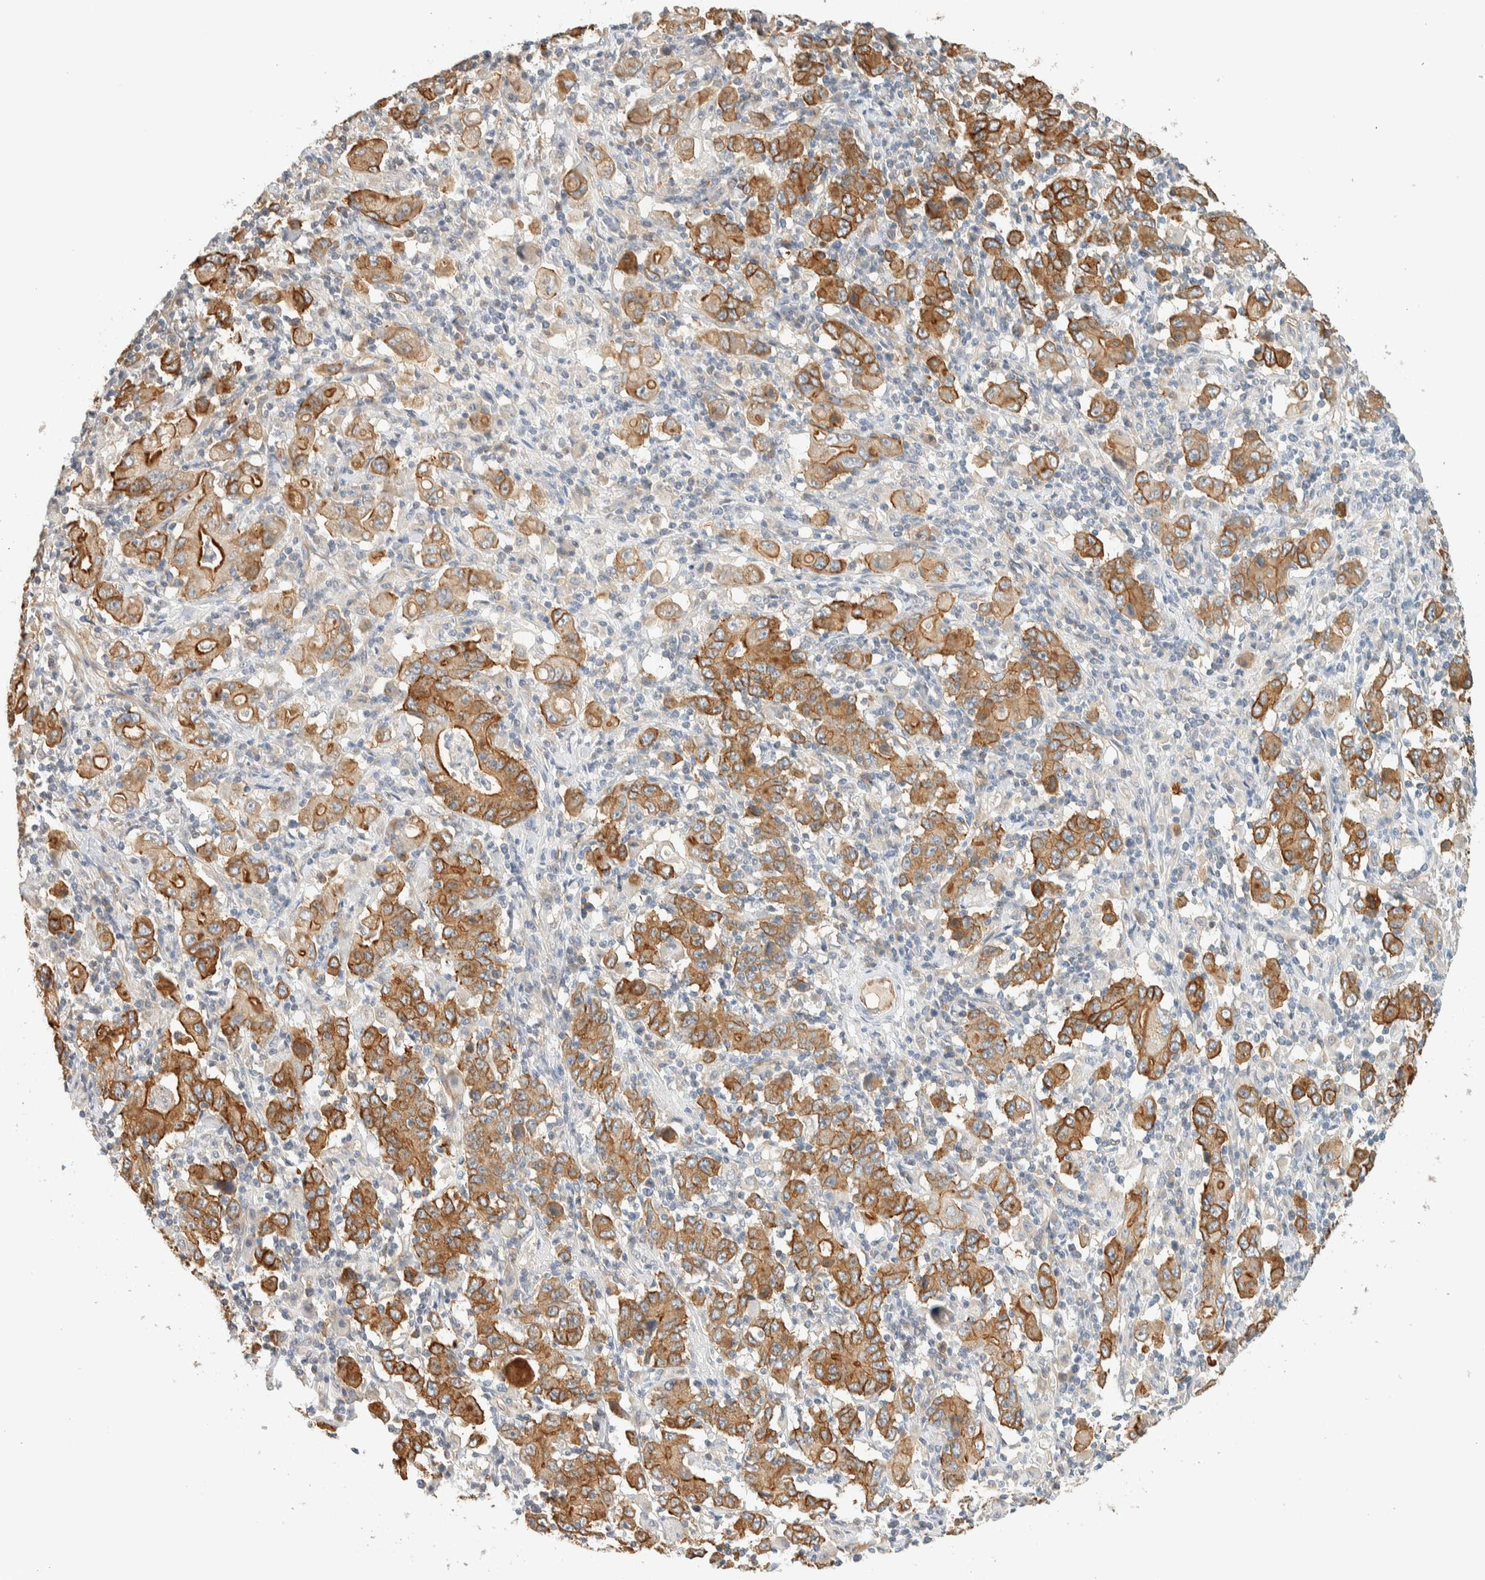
{"staining": {"intensity": "moderate", "quantity": ">75%", "location": "cytoplasmic/membranous"}, "tissue": "stomach cancer", "cell_type": "Tumor cells", "image_type": "cancer", "snomed": [{"axis": "morphology", "description": "Adenocarcinoma, NOS"}, {"axis": "topography", "description": "Stomach, upper"}], "caption": "Stomach adenocarcinoma stained with immunohistochemistry (IHC) demonstrates moderate cytoplasmic/membranous staining in approximately >75% of tumor cells.", "gene": "LIMA1", "patient": {"sex": "male", "age": 69}}